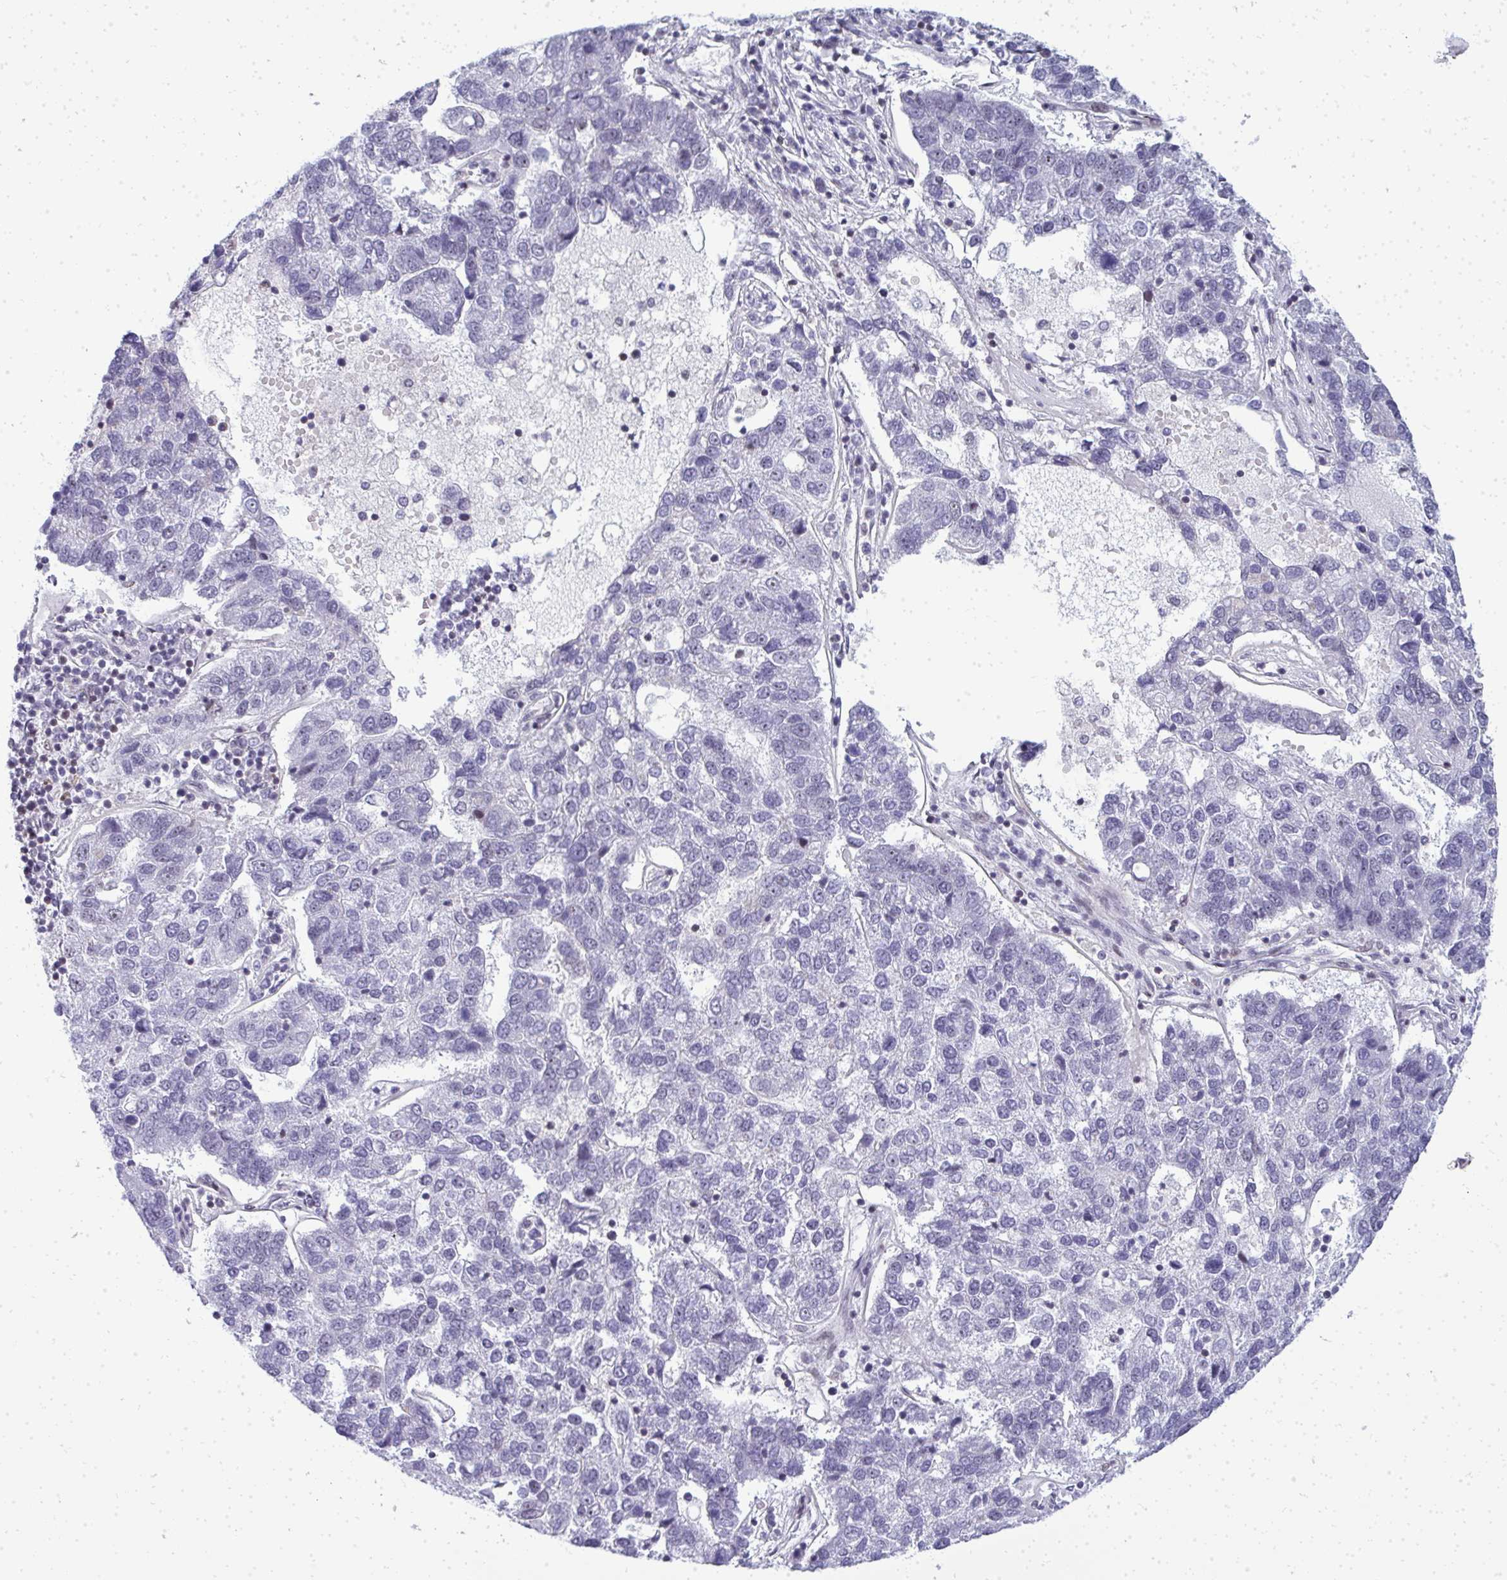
{"staining": {"intensity": "negative", "quantity": "none", "location": "none"}, "tissue": "pancreatic cancer", "cell_type": "Tumor cells", "image_type": "cancer", "snomed": [{"axis": "morphology", "description": "Adenocarcinoma, NOS"}, {"axis": "topography", "description": "Pancreas"}], "caption": "This is a micrograph of immunohistochemistry staining of adenocarcinoma (pancreatic), which shows no staining in tumor cells.", "gene": "SIRT7", "patient": {"sex": "female", "age": 61}}